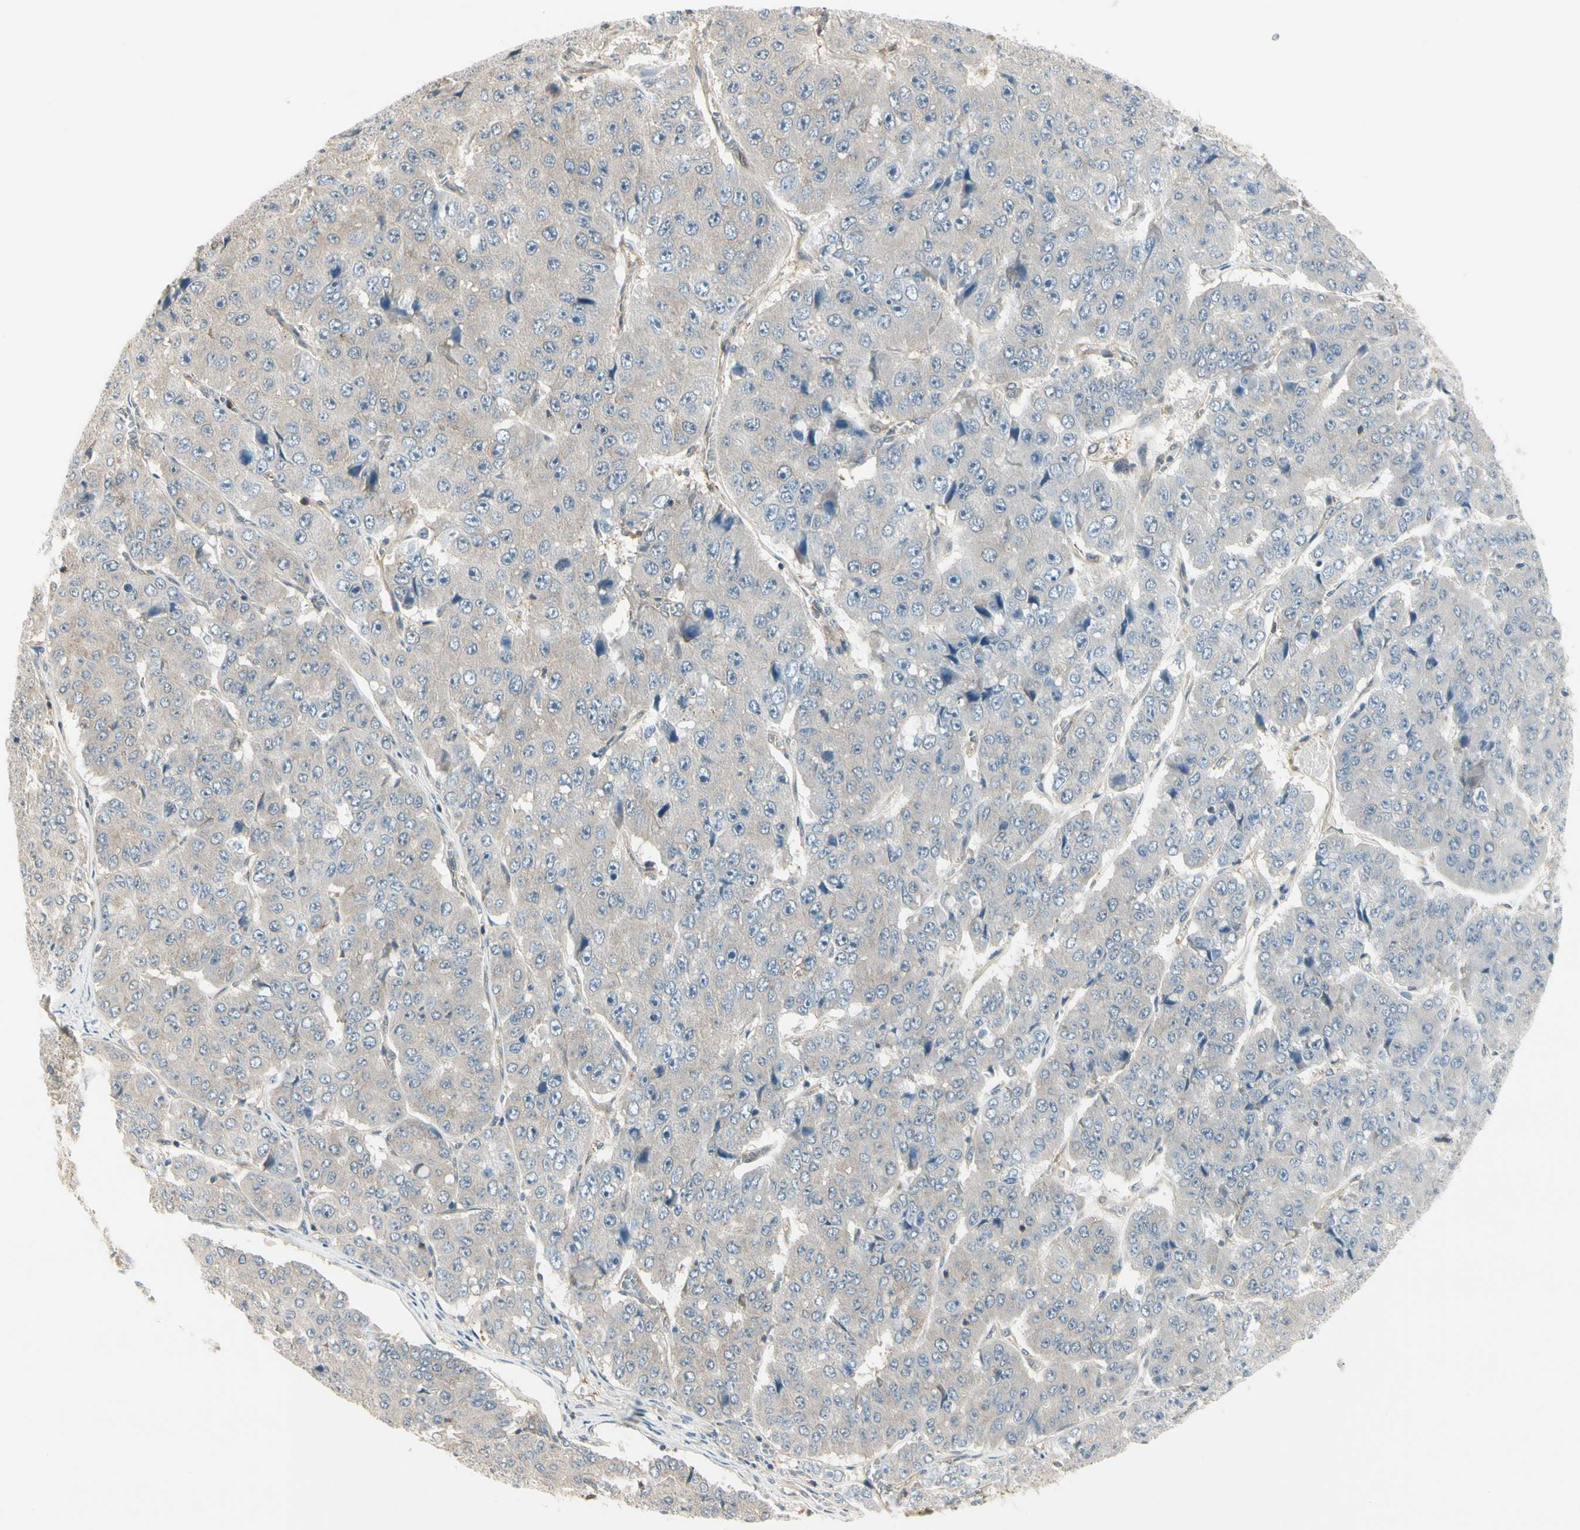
{"staining": {"intensity": "negative", "quantity": "none", "location": "none"}, "tissue": "pancreatic cancer", "cell_type": "Tumor cells", "image_type": "cancer", "snomed": [{"axis": "morphology", "description": "Adenocarcinoma, NOS"}, {"axis": "topography", "description": "Pancreas"}], "caption": "Tumor cells are negative for protein expression in human pancreatic cancer (adenocarcinoma).", "gene": "OXSR1", "patient": {"sex": "male", "age": 50}}